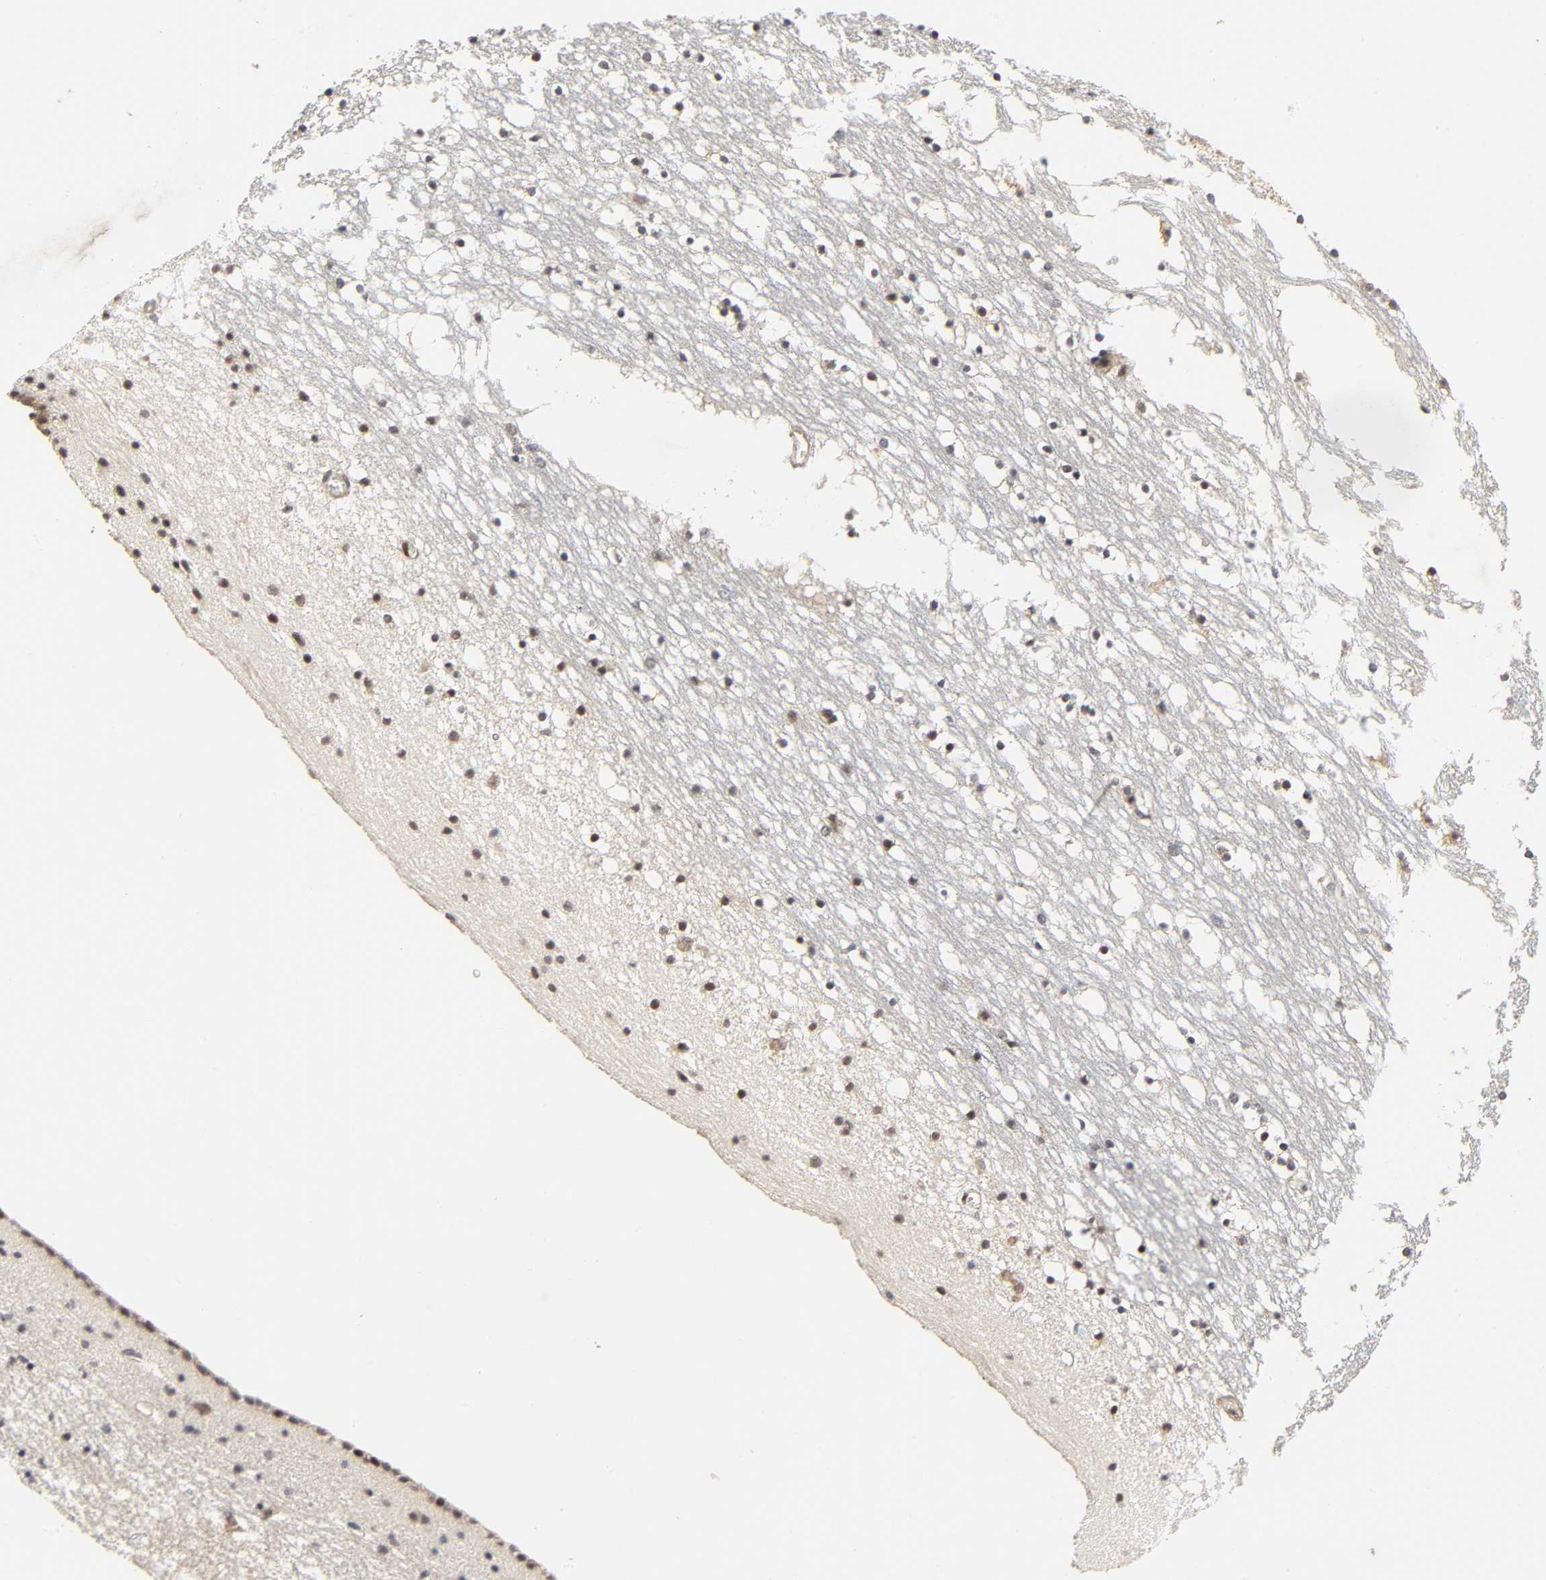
{"staining": {"intensity": "moderate", "quantity": ">75%", "location": "nuclear"}, "tissue": "caudate", "cell_type": "Glial cells", "image_type": "normal", "snomed": [{"axis": "morphology", "description": "Normal tissue, NOS"}, {"axis": "topography", "description": "Lateral ventricle wall"}], "caption": "An IHC image of benign tissue is shown. Protein staining in brown labels moderate nuclear positivity in caudate within glial cells. The staining was performed using DAB (3,3'-diaminobenzidine), with brown indicating positive protein expression. Nuclei are stained blue with hematoxylin.", "gene": "ZKSCAN8", "patient": {"sex": "male", "age": 45}}